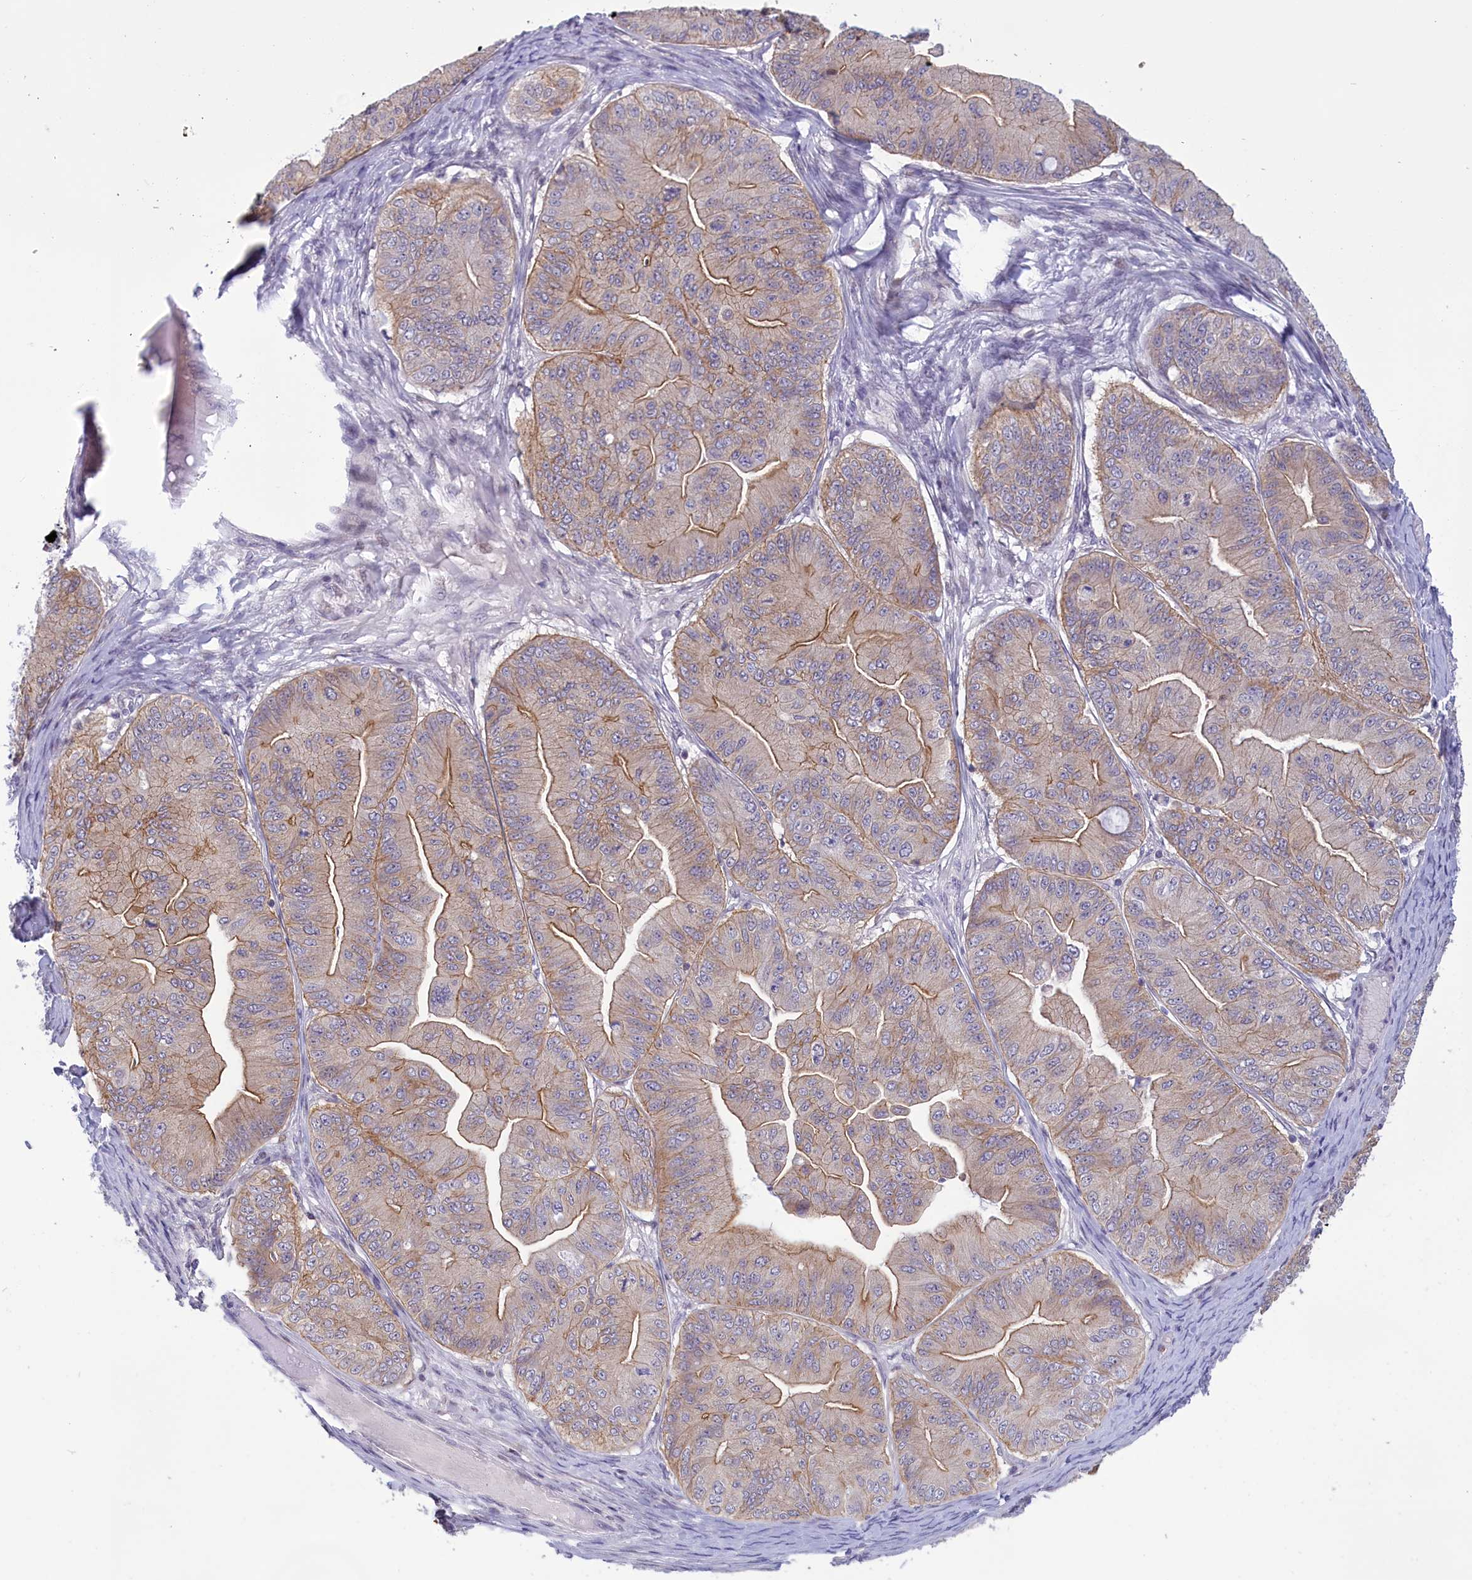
{"staining": {"intensity": "moderate", "quantity": "25%-75%", "location": "cytoplasmic/membranous"}, "tissue": "ovarian cancer", "cell_type": "Tumor cells", "image_type": "cancer", "snomed": [{"axis": "morphology", "description": "Cystadenocarcinoma, mucinous, NOS"}, {"axis": "topography", "description": "Ovary"}], "caption": "Human ovarian mucinous cystadenocarcinoma stained with a brown dye exhibits moderate cytoplasmic/membranous positive positivity in about 25%-75% of tumor cells.", "gene": "CORO2A", "patient": {"sex": "female", "age": 61}}